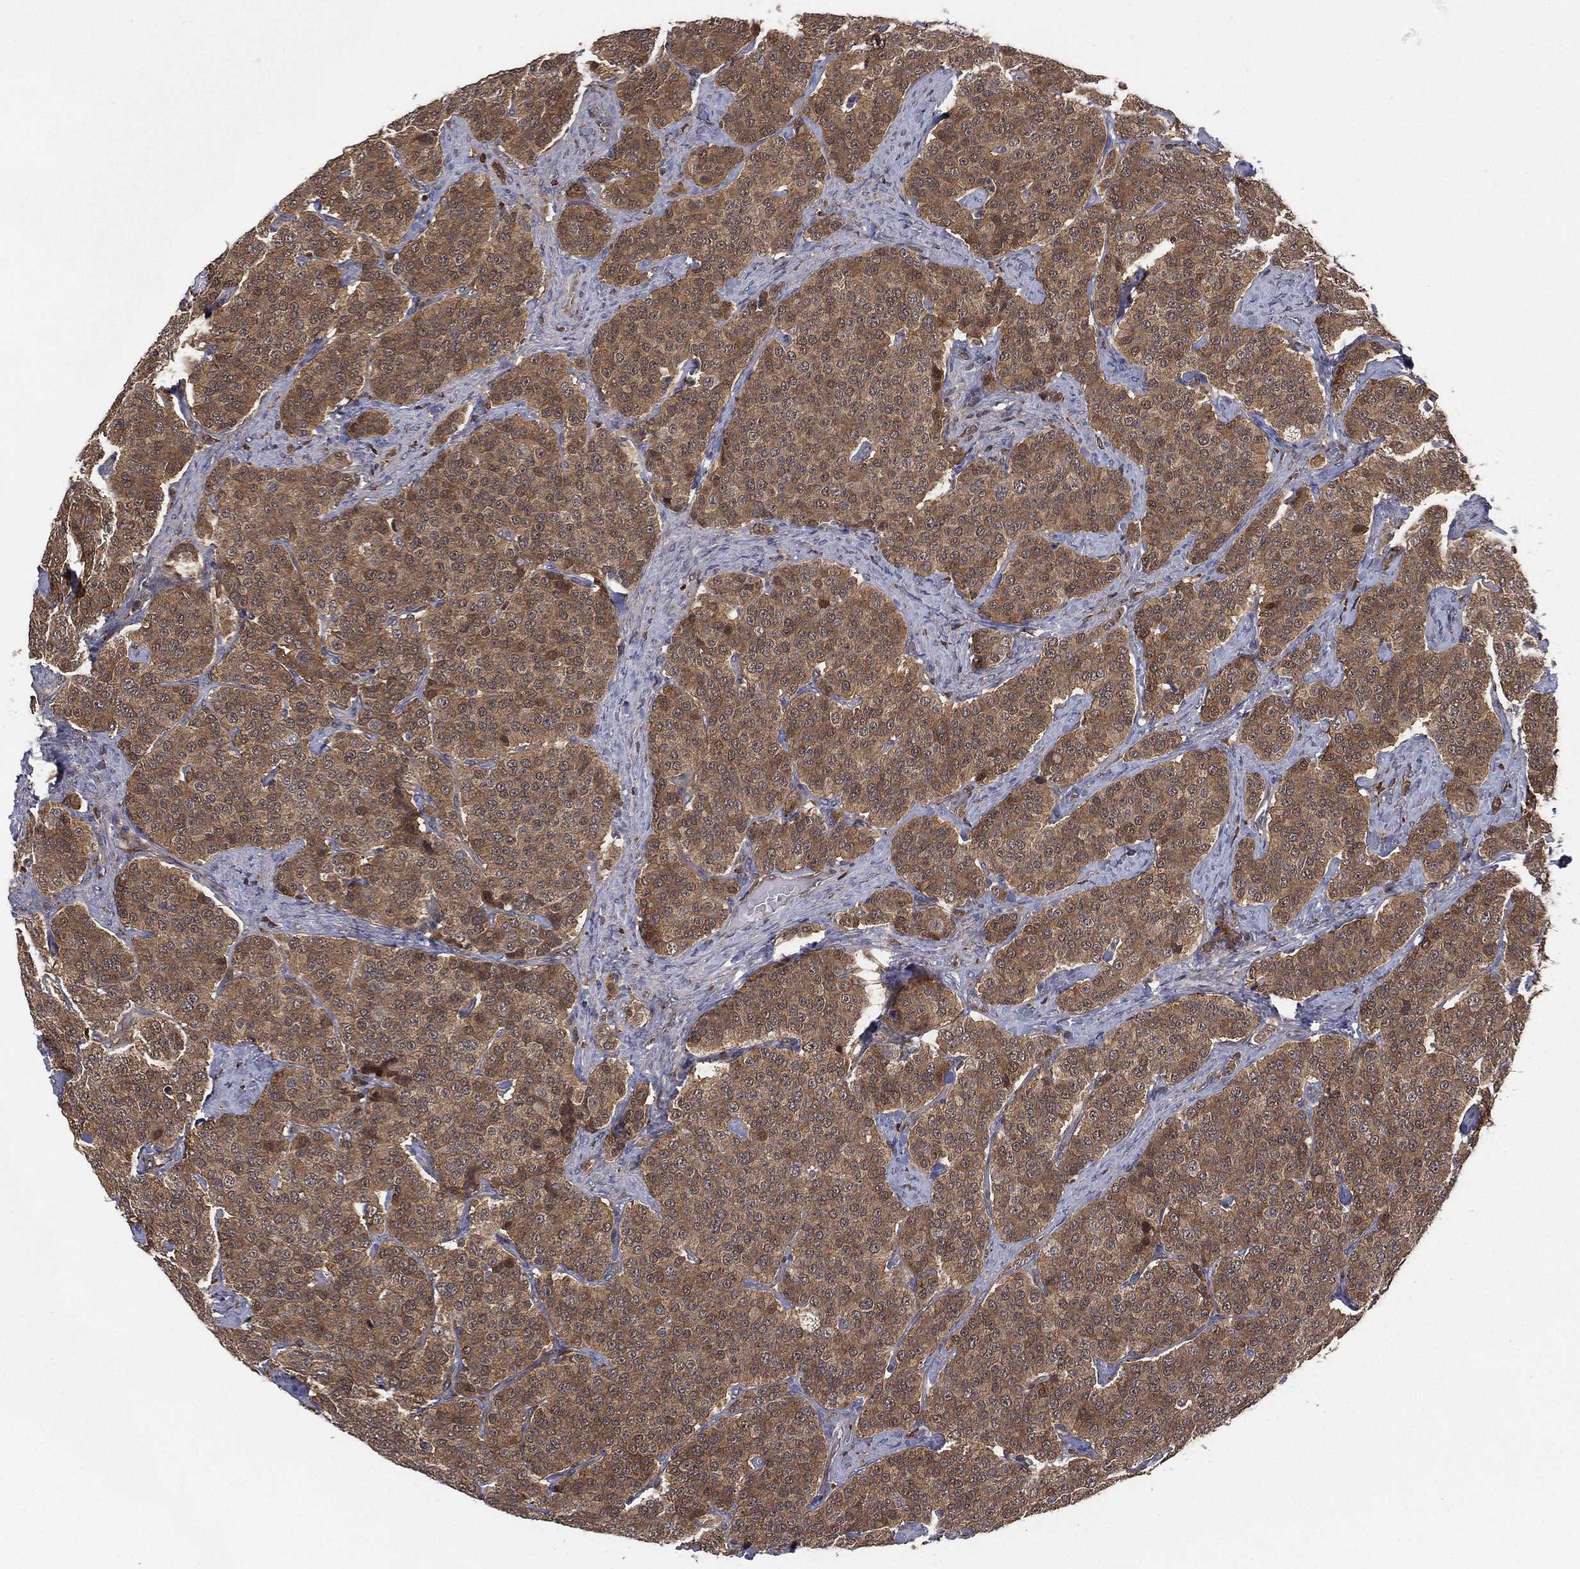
{"staining": {"intensity": "strong", "quantity": "<25%", "location": "cytoplasmic/membranous"}, "tissue": "carcinoid", "cell_type": "Tumor cells", "image_type": "cancer", "snomed": [{"axis": "morphology", "description": "Carcinoid, malignant, NOS"}, {"axis": "topography", "description": "Small intestine"}], "caption": "Protein expression analysis of human malignant carcinoid reveals strong cytoplasmic/membranous positivity in about <25% of tumor cells. (DAB (3,3'-diaminobenzidine) IHC with brightfield microscopy, high magnification).", "gene": "PSMG4", "patient": {"sex": "female", "age": 58}}